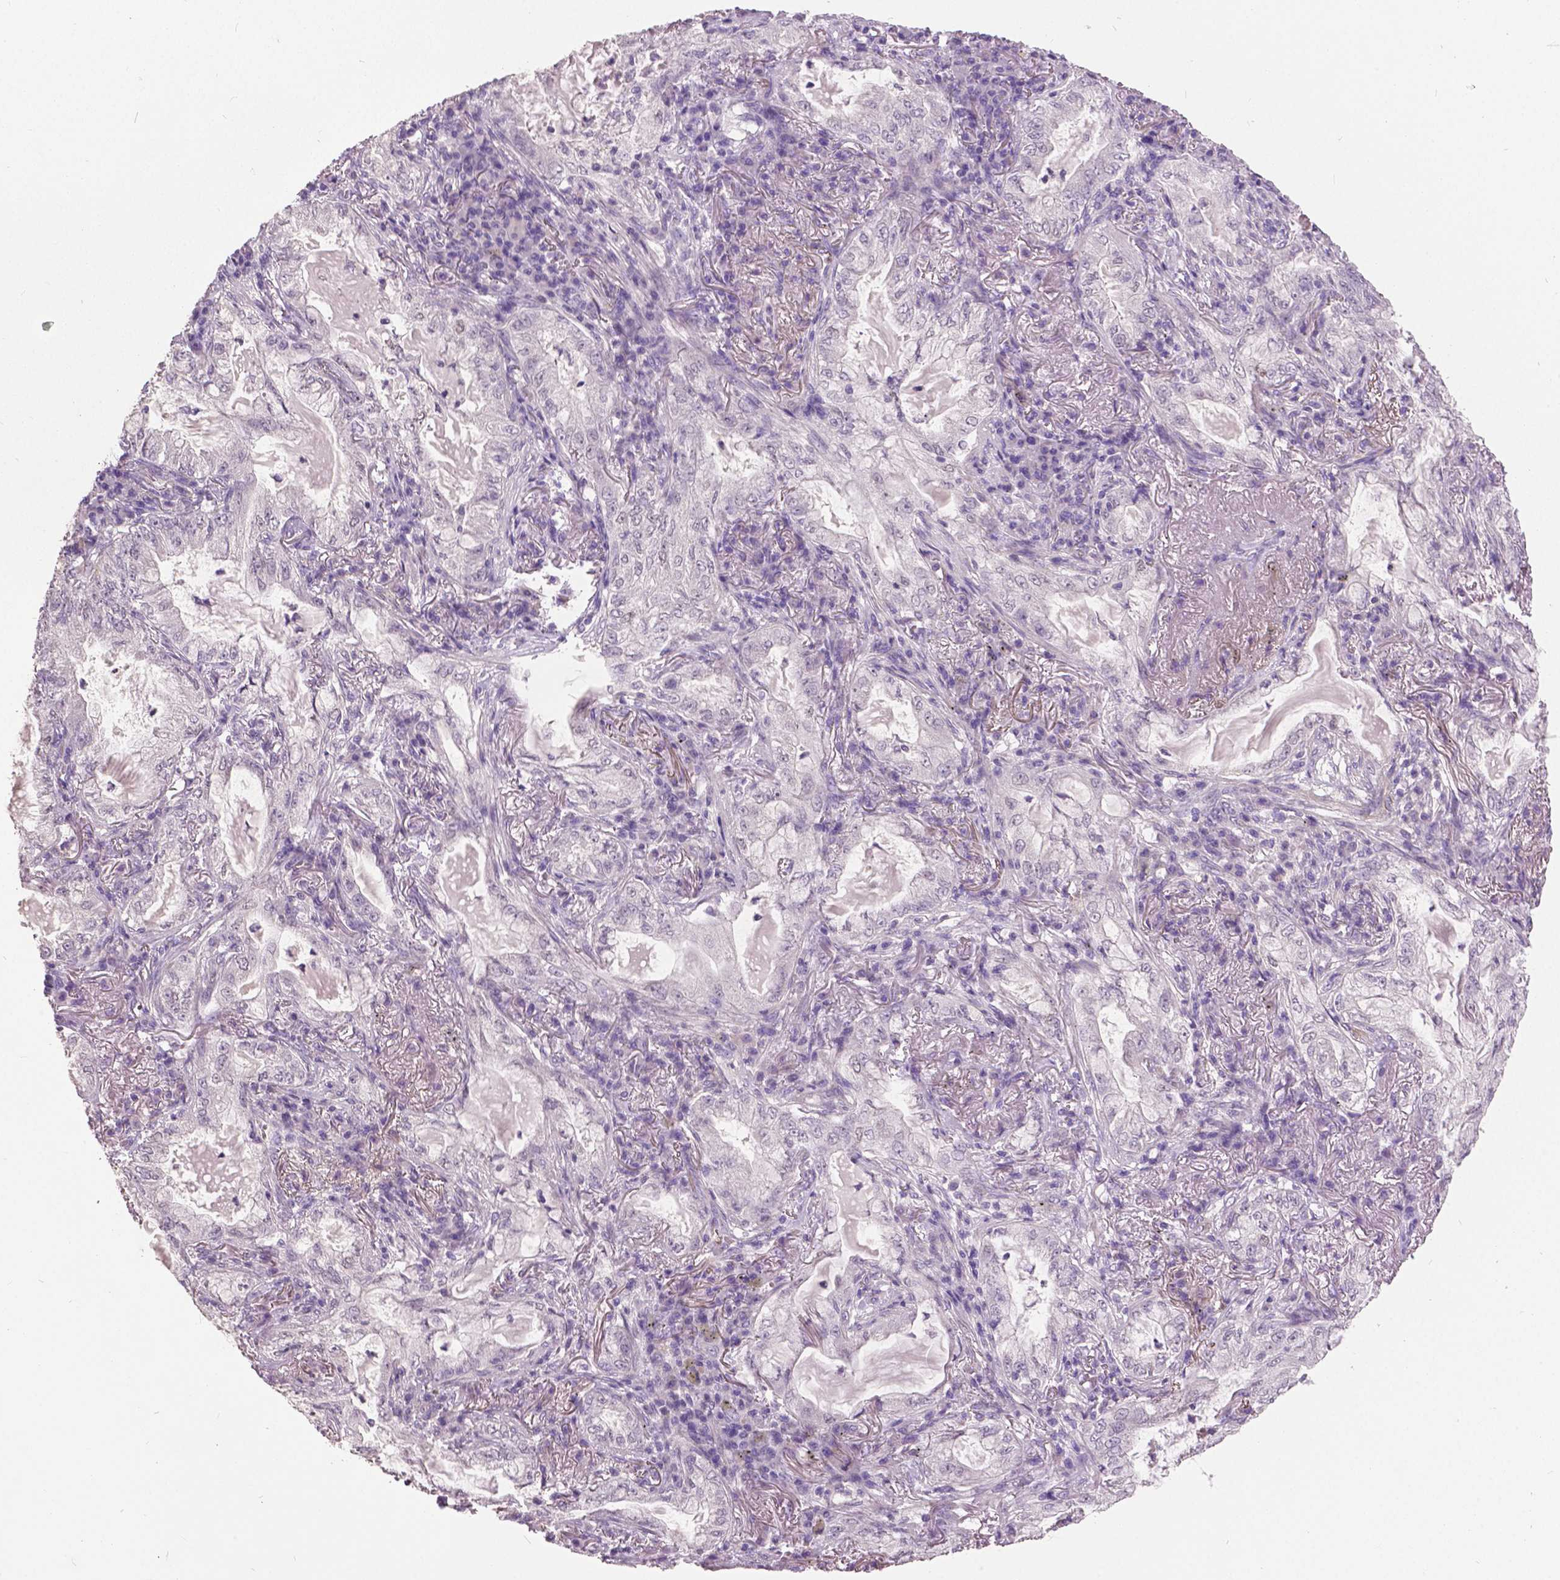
{"staining": {"intensity": "negative", "quantity": "none", "location": "none"}, "tissue": "lung cancer", "cell_type": "Tumor cells", "image_type": "cancer", "snomed": [{"axis": "morphology", "description": "Adenocarcinoma, NOS"}, {"axis": "topography", "description": "Lung"}], "caption": "Immunohistochemistry micrograph of human lung cancer stained for a protein (brown), which reveals no expression in tumor cells.", "gene": "FOXA1", "patient": {"sex": "female", "age": 73}}